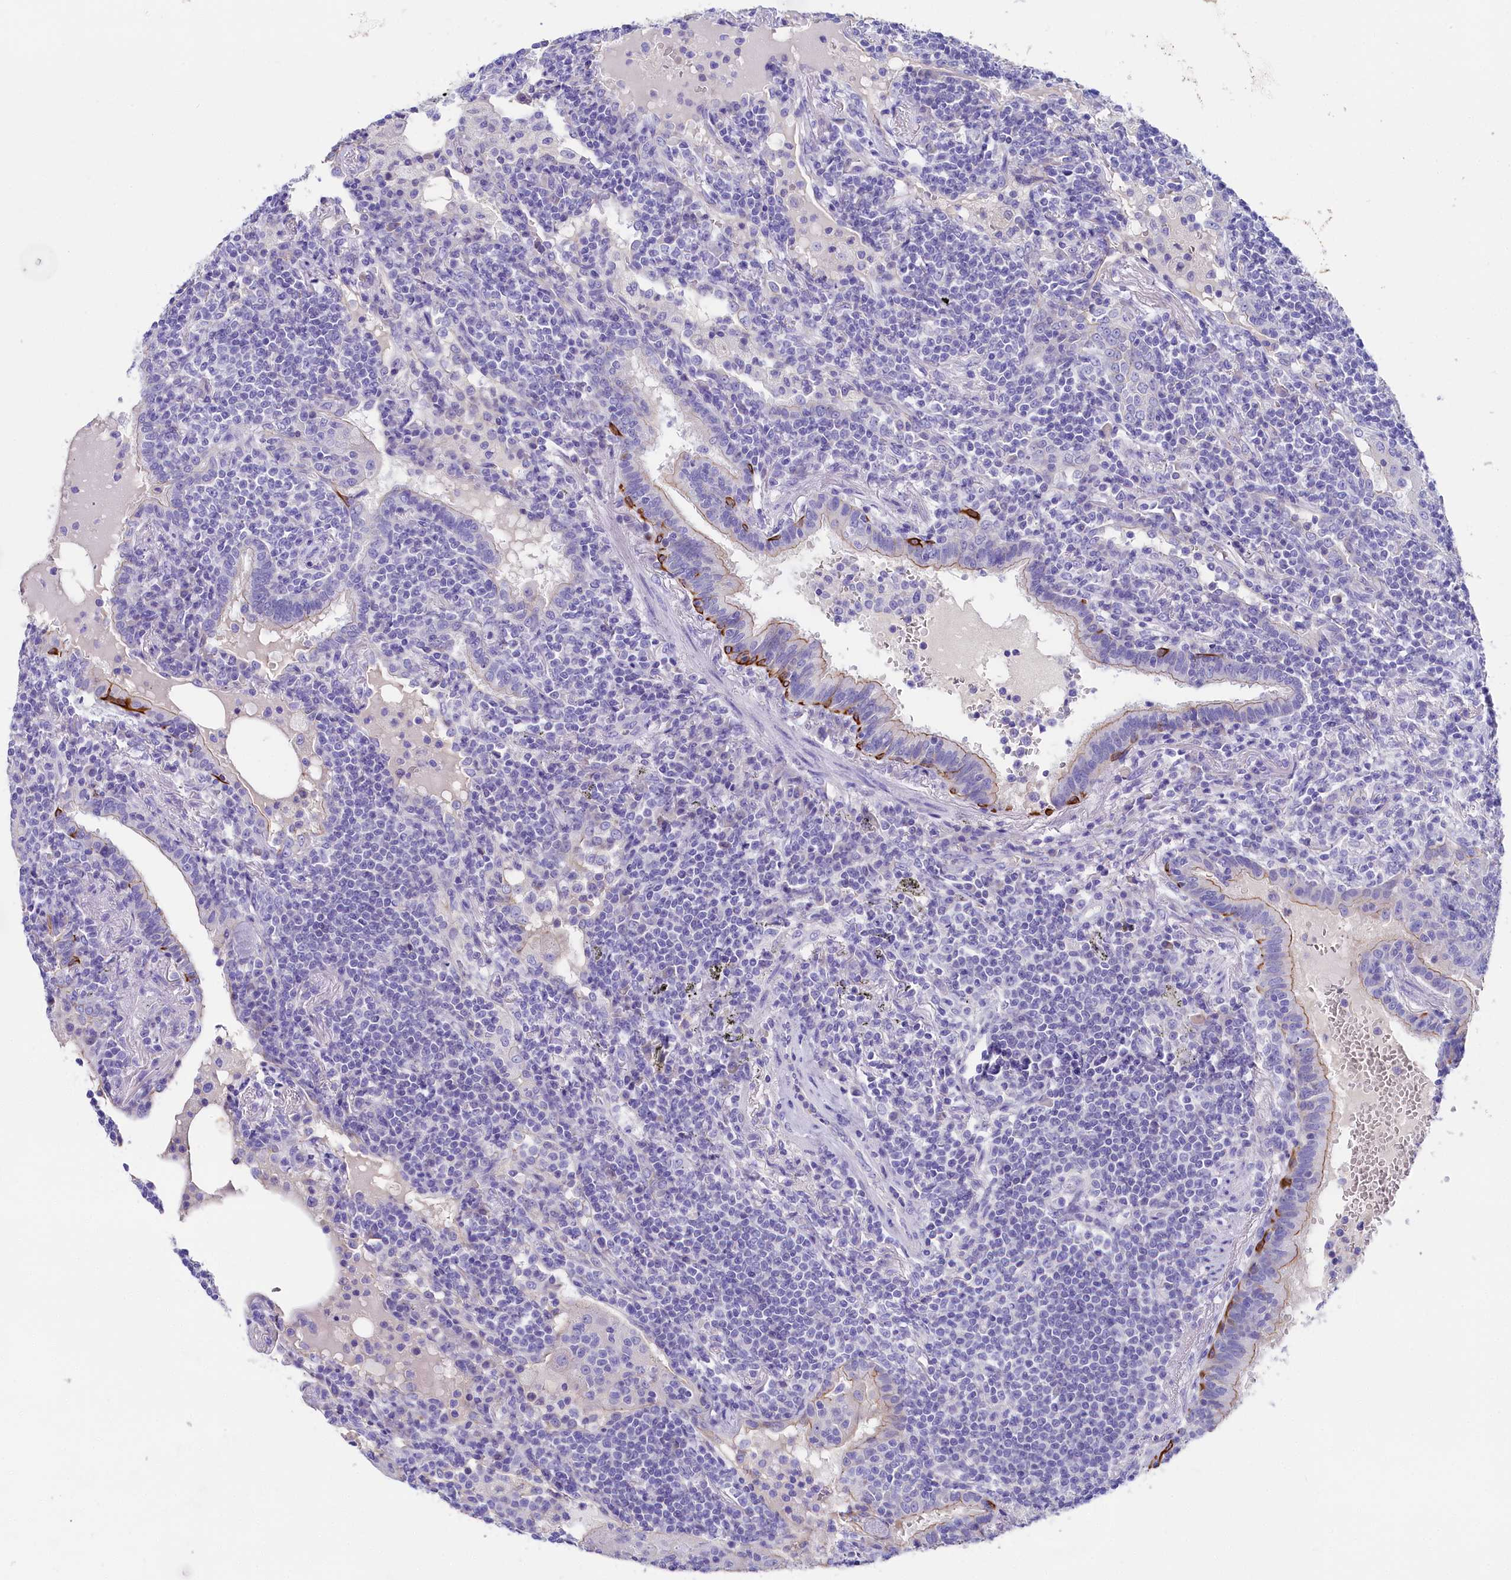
{"staining": {"intensity": "negative", "quantity": "none", "location": "none"}, "tissue": "lymphoma", "cell_type": "Tumor cells", "image_type": "cancer", "snomed": [{"axis": "morphology", "description": "Malignant lymphoma, non-Hodgkin's type, Low grade"}, {"axis": "topography", "description": "Lung"}], "caption": "An image of lymphoma stained for a protein shows no brown staining in tumor cells.", "gene": "SULT2A1", "patient": {"sex": "female", "age": 71}}